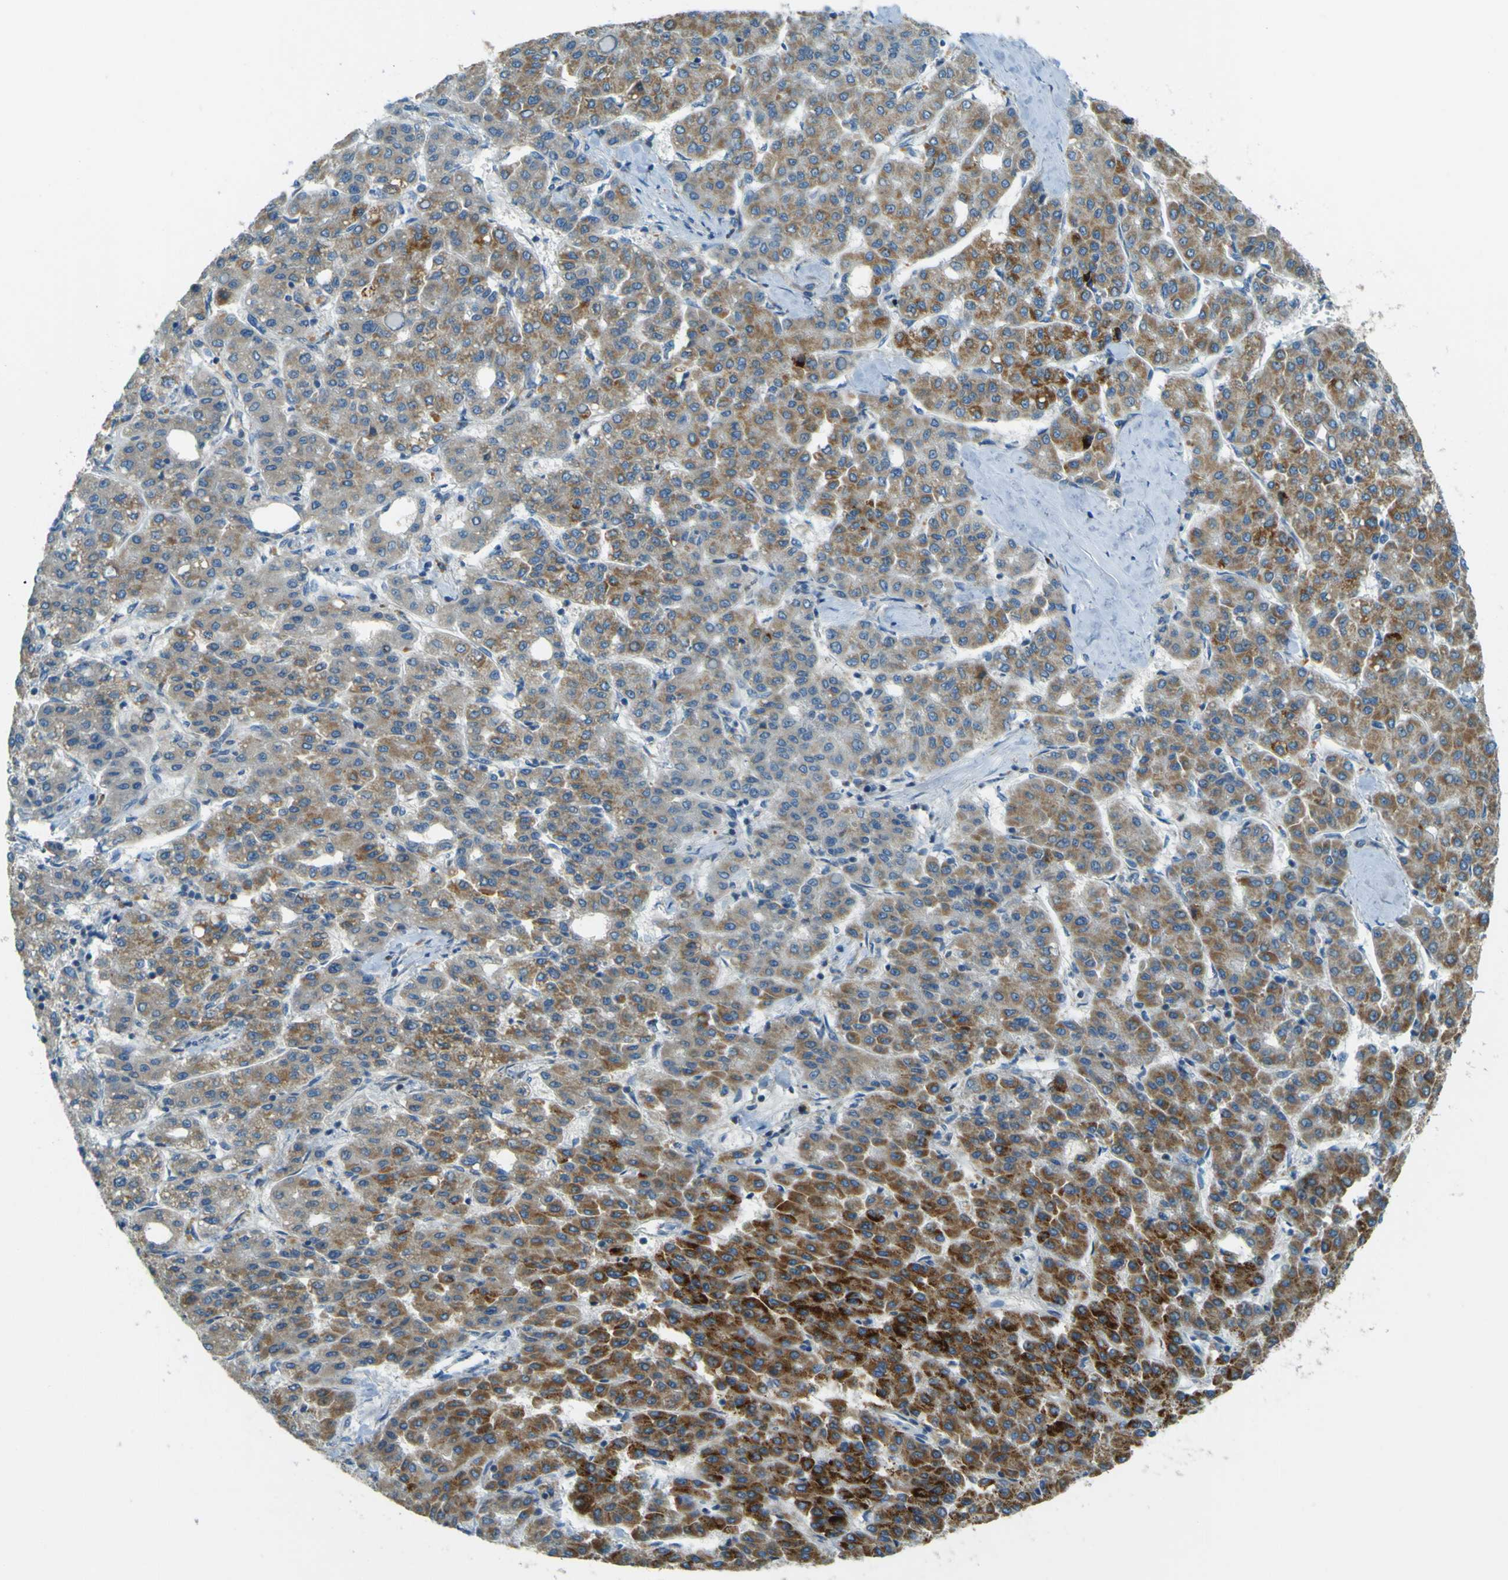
{"staining": {"intensity": "moderate", "quantity": ">75%", "location": "cytoplasmic/membranous"}, "tissue": "liver cancer", "cell_type": "Tumor cells", "image_type": "cancer", "snomed": [{"axis": "morphology", "description": "Carcinoma, Hepatocellular, NOS"}, {"axis": "topography", "description": "Liver"}], "caption": "A micrograph of human liver cancer (hepatocellular carcinoma) stained for a protein reveals moderate cytoplasmic/membranous brown staining in tumor cells.", "gene": "FKTN", "patient": {"sex": "male", "age": 65}}